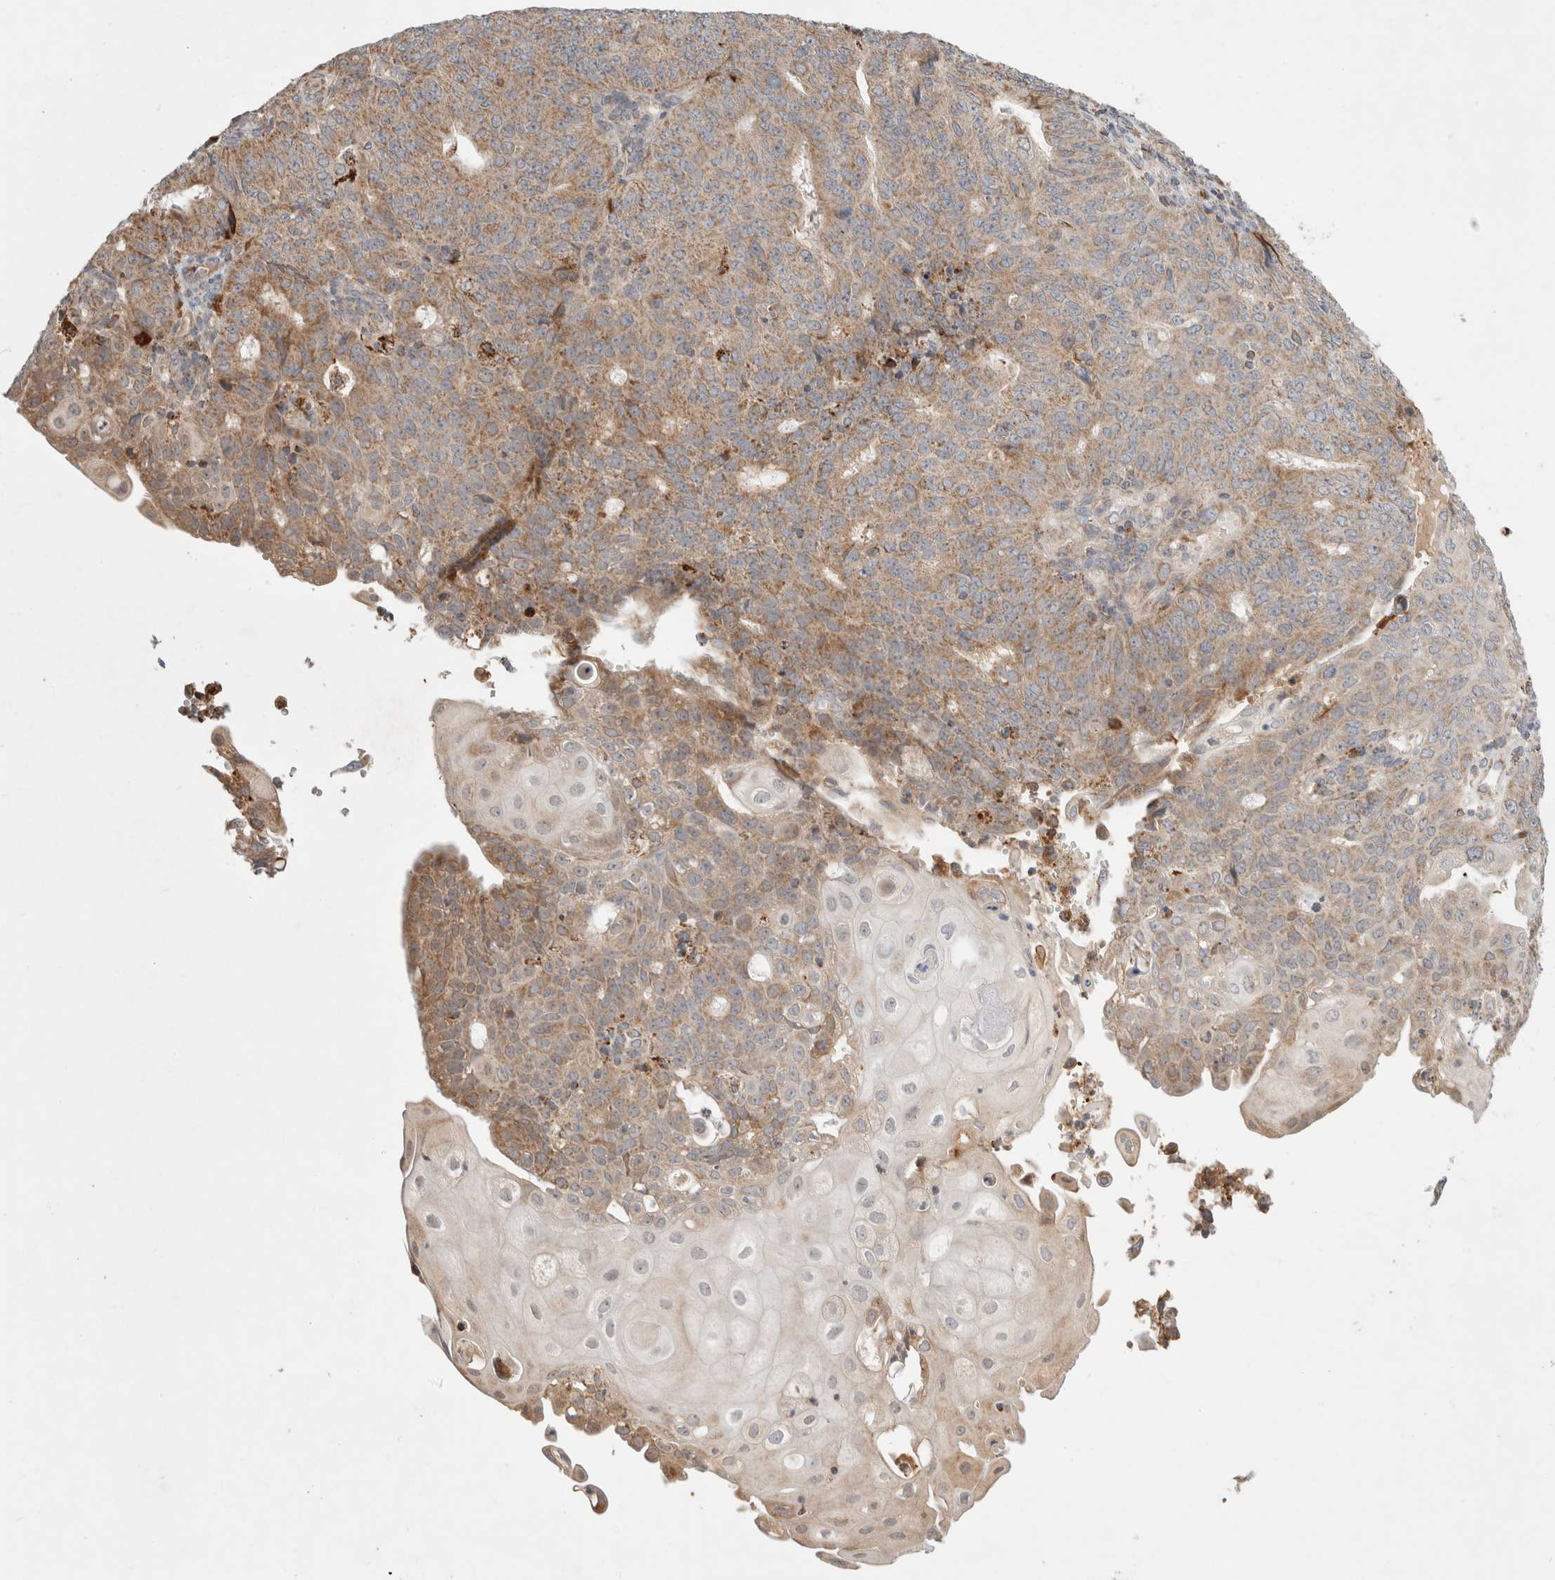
{"staining": {"intensity": "moderate", "quantity": ">75%", "location": "cytoplasmic/membranous"}, "tissue": "endometrial cancer", "cell_type": "Tumor cells", "image_type": "cancer", "snomed": [{"axis": "morphology", "description": "Adenocarcinoma, NOS"}, {"axis": "topography", "description": "Endometrium"}], "caption": "Human endometrial cancer stained for a protein (brown) demonstrates moderate cytoplasmic/membranous positive staining in about >75% of tumor cells.", "gene": "HROB", "patient": {"sex": "female", "age": 32}}